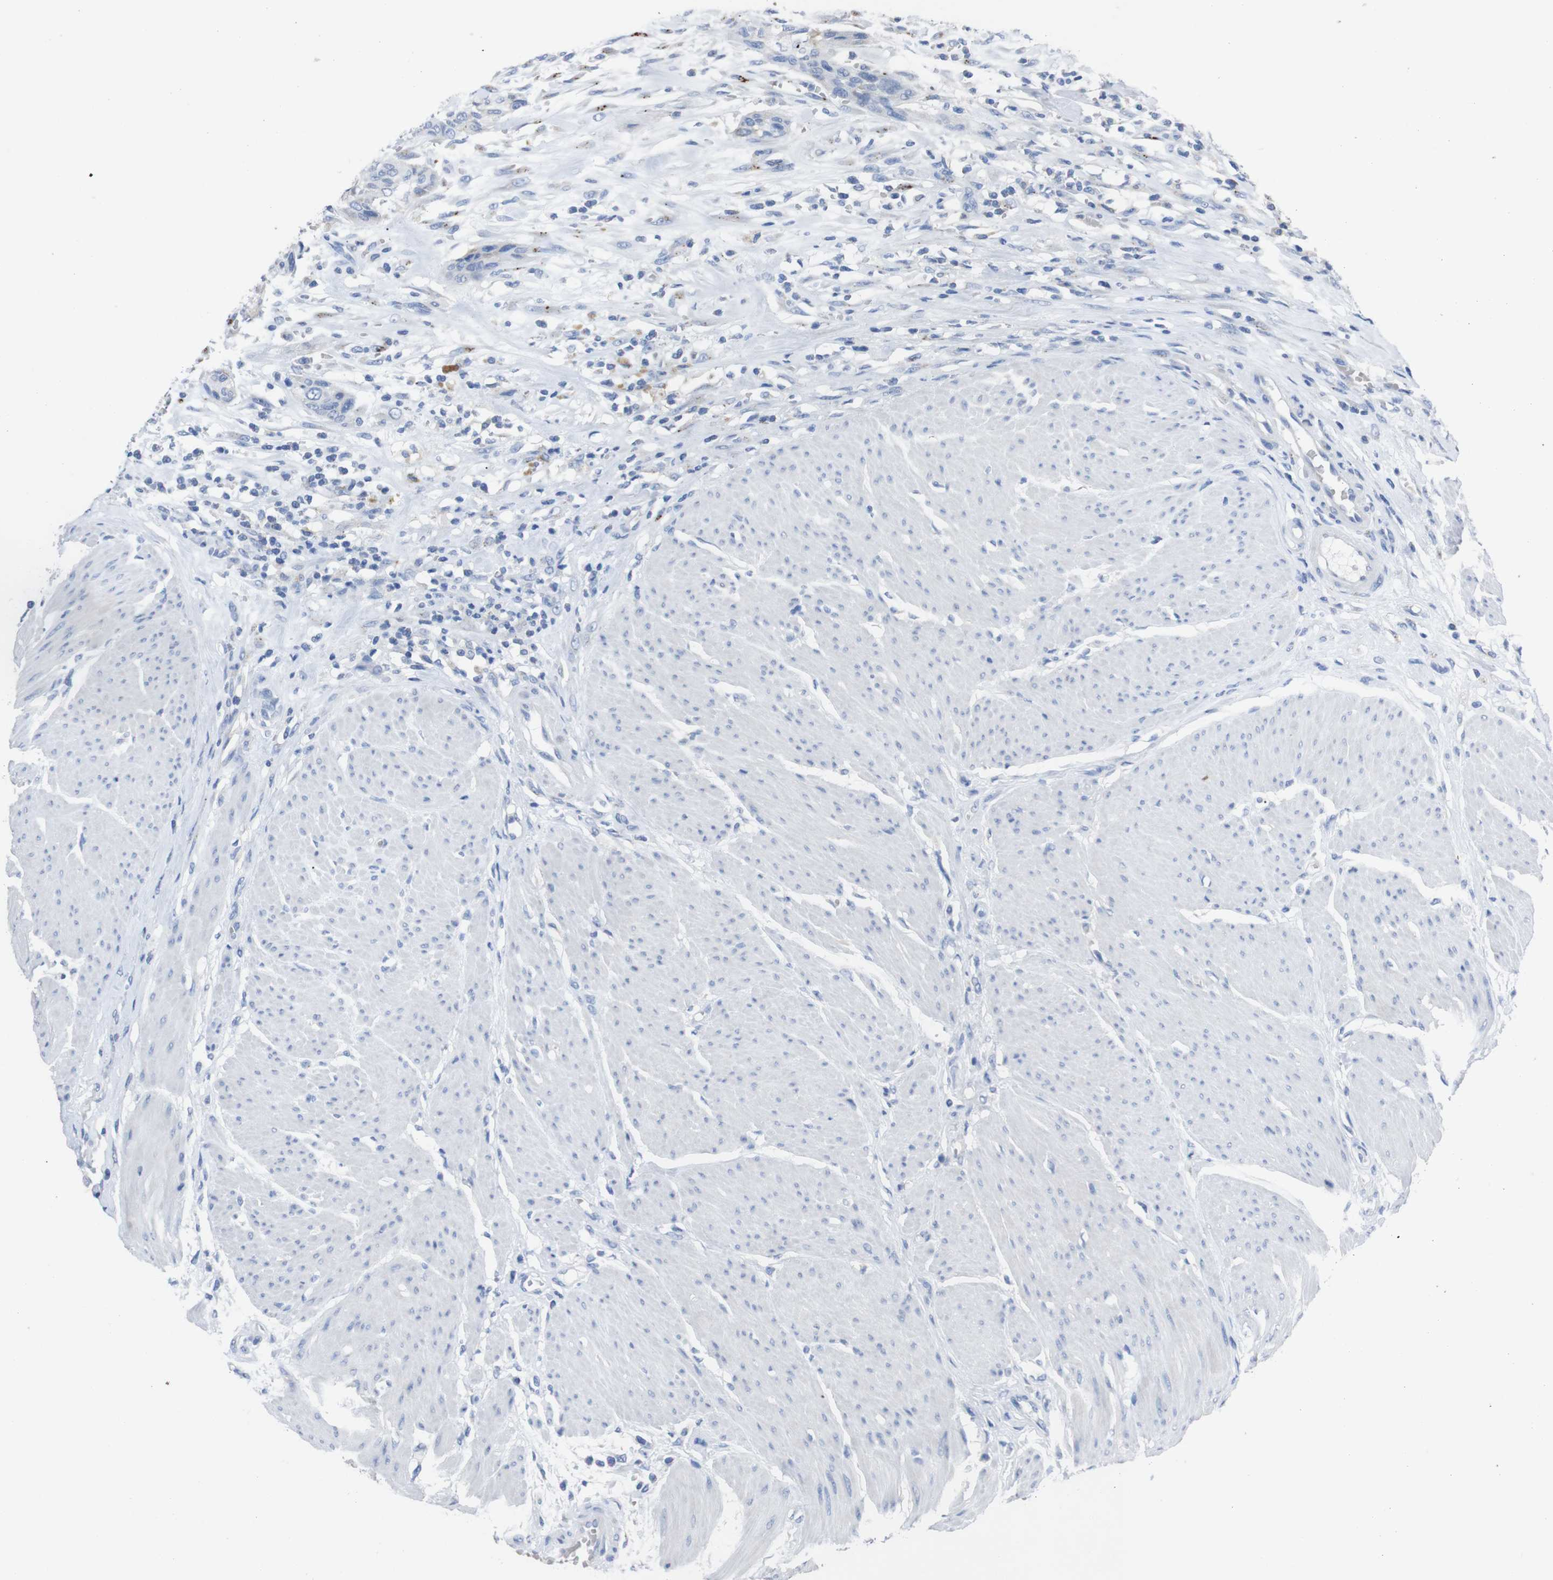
{"staining": {"intensity": "negative", "quantity": "none", "location": "none"}, "tissue": "urothelial cancer", "cell_type": "Tumor cells", "image_type": "cancer", "snomed": [{"axis": "morphology", "description": "Urothelial carcinoma, High grade"}, {"axis": "topography", "description": "Urinary bladder"}], "caption": "Immunohistochemistry (IHC) histopathology image of human urothelial carcinoma (high-grade) stained for a protein (brown), which displays no staining in tumor cells.", "gene": "GJB2", "patient": {"sex": "male", "age": 35}}